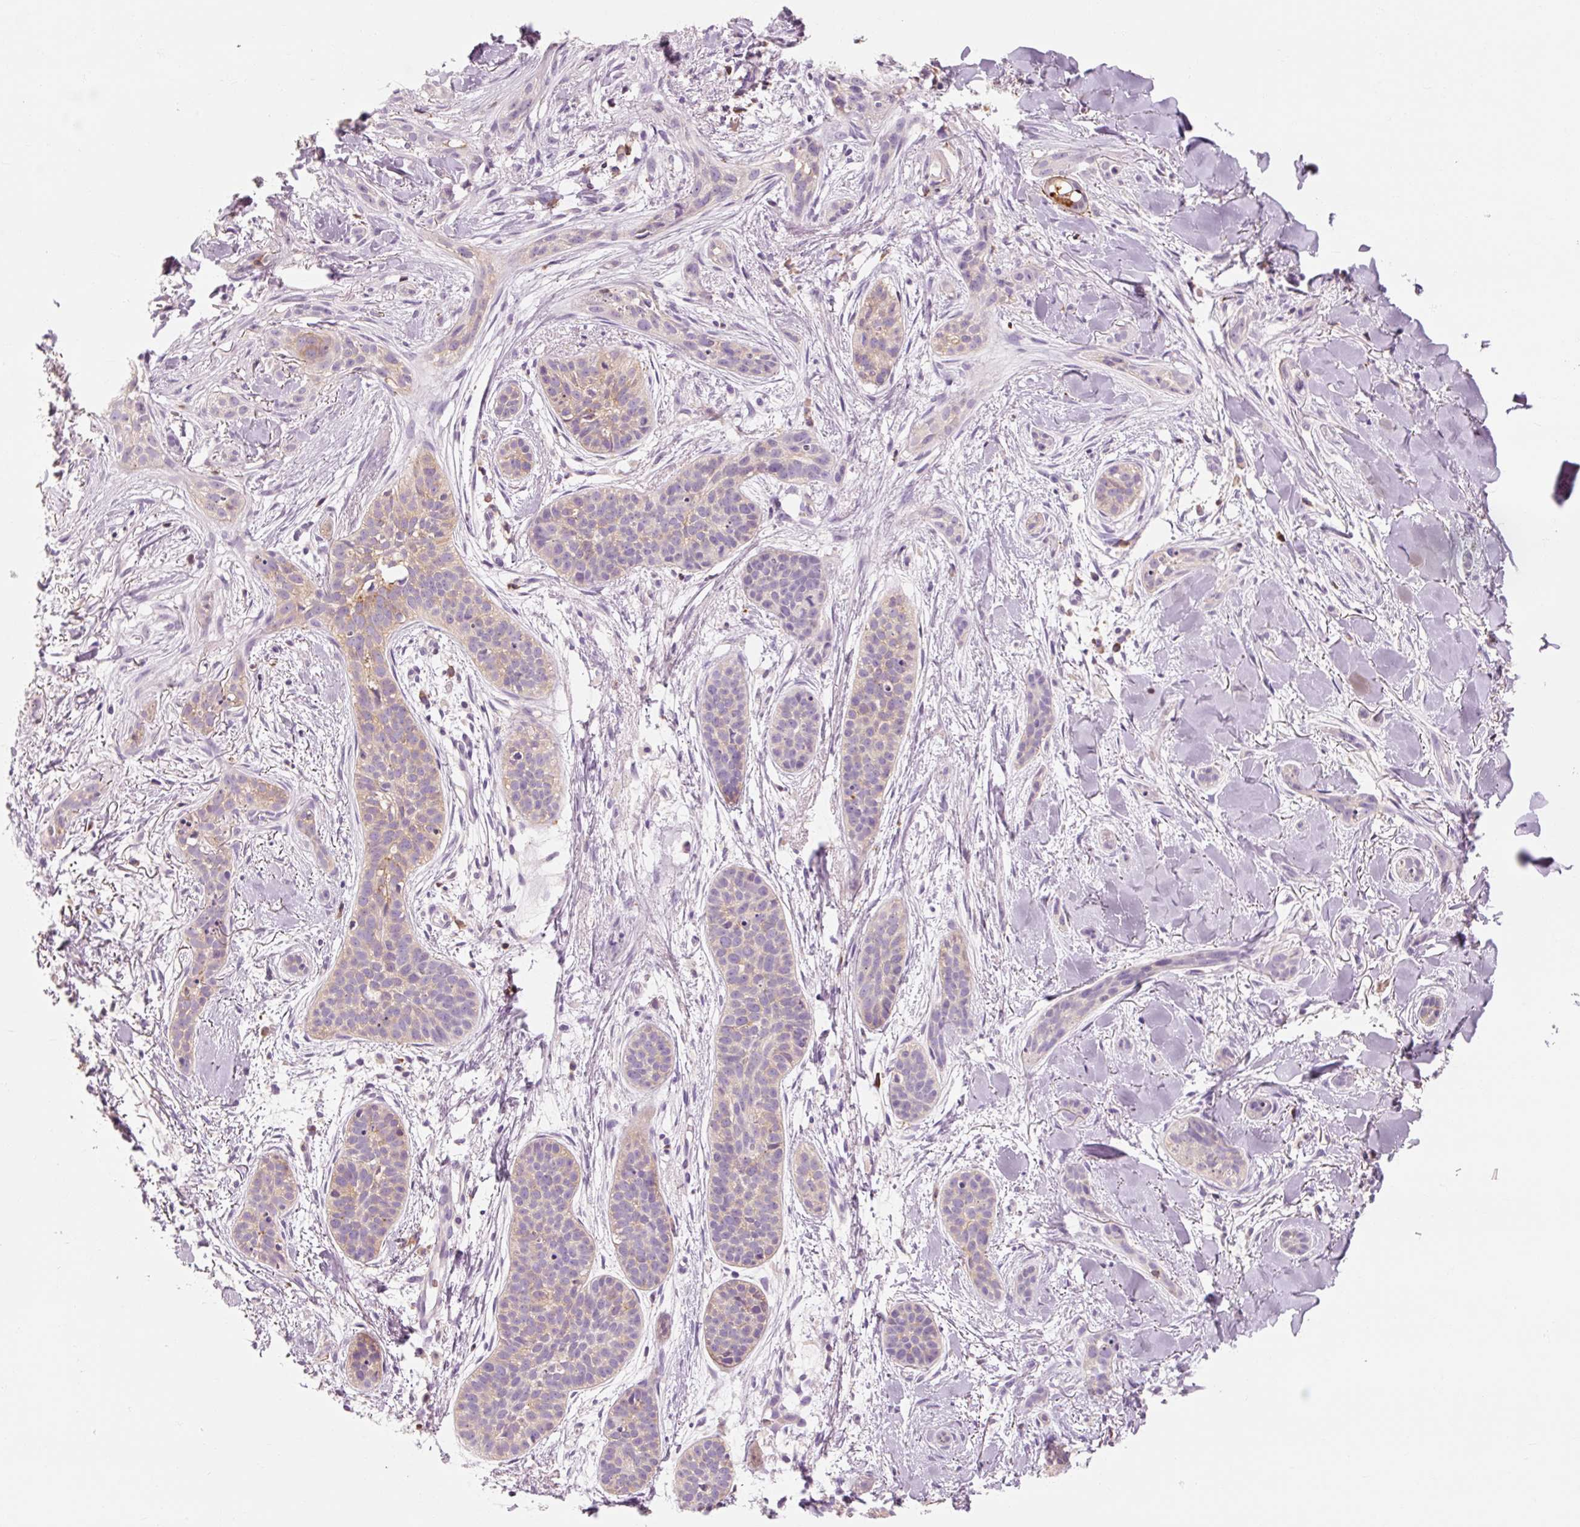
{"staining": {"intensity": "moderate", "quantity": "<25%", "location": "cytoplasmic/membranous"}, "tissue": "skin cancer", "cell_type": "Tumor cells", "image_type": "cancer", "snomed": [{"axis": "morphology", "description": "Basal cell carcinoma"}, {"axis": "topography", "description": "Skin"}], "caption": "Brown immunohistochemical staining in basal cell carcinoma (skin) reveals moderate cytoplasmic/membranous staining in about <25% of tumor cells.", "gene": "OR8K1", "patient": {"sex": "male", "age": 52}}